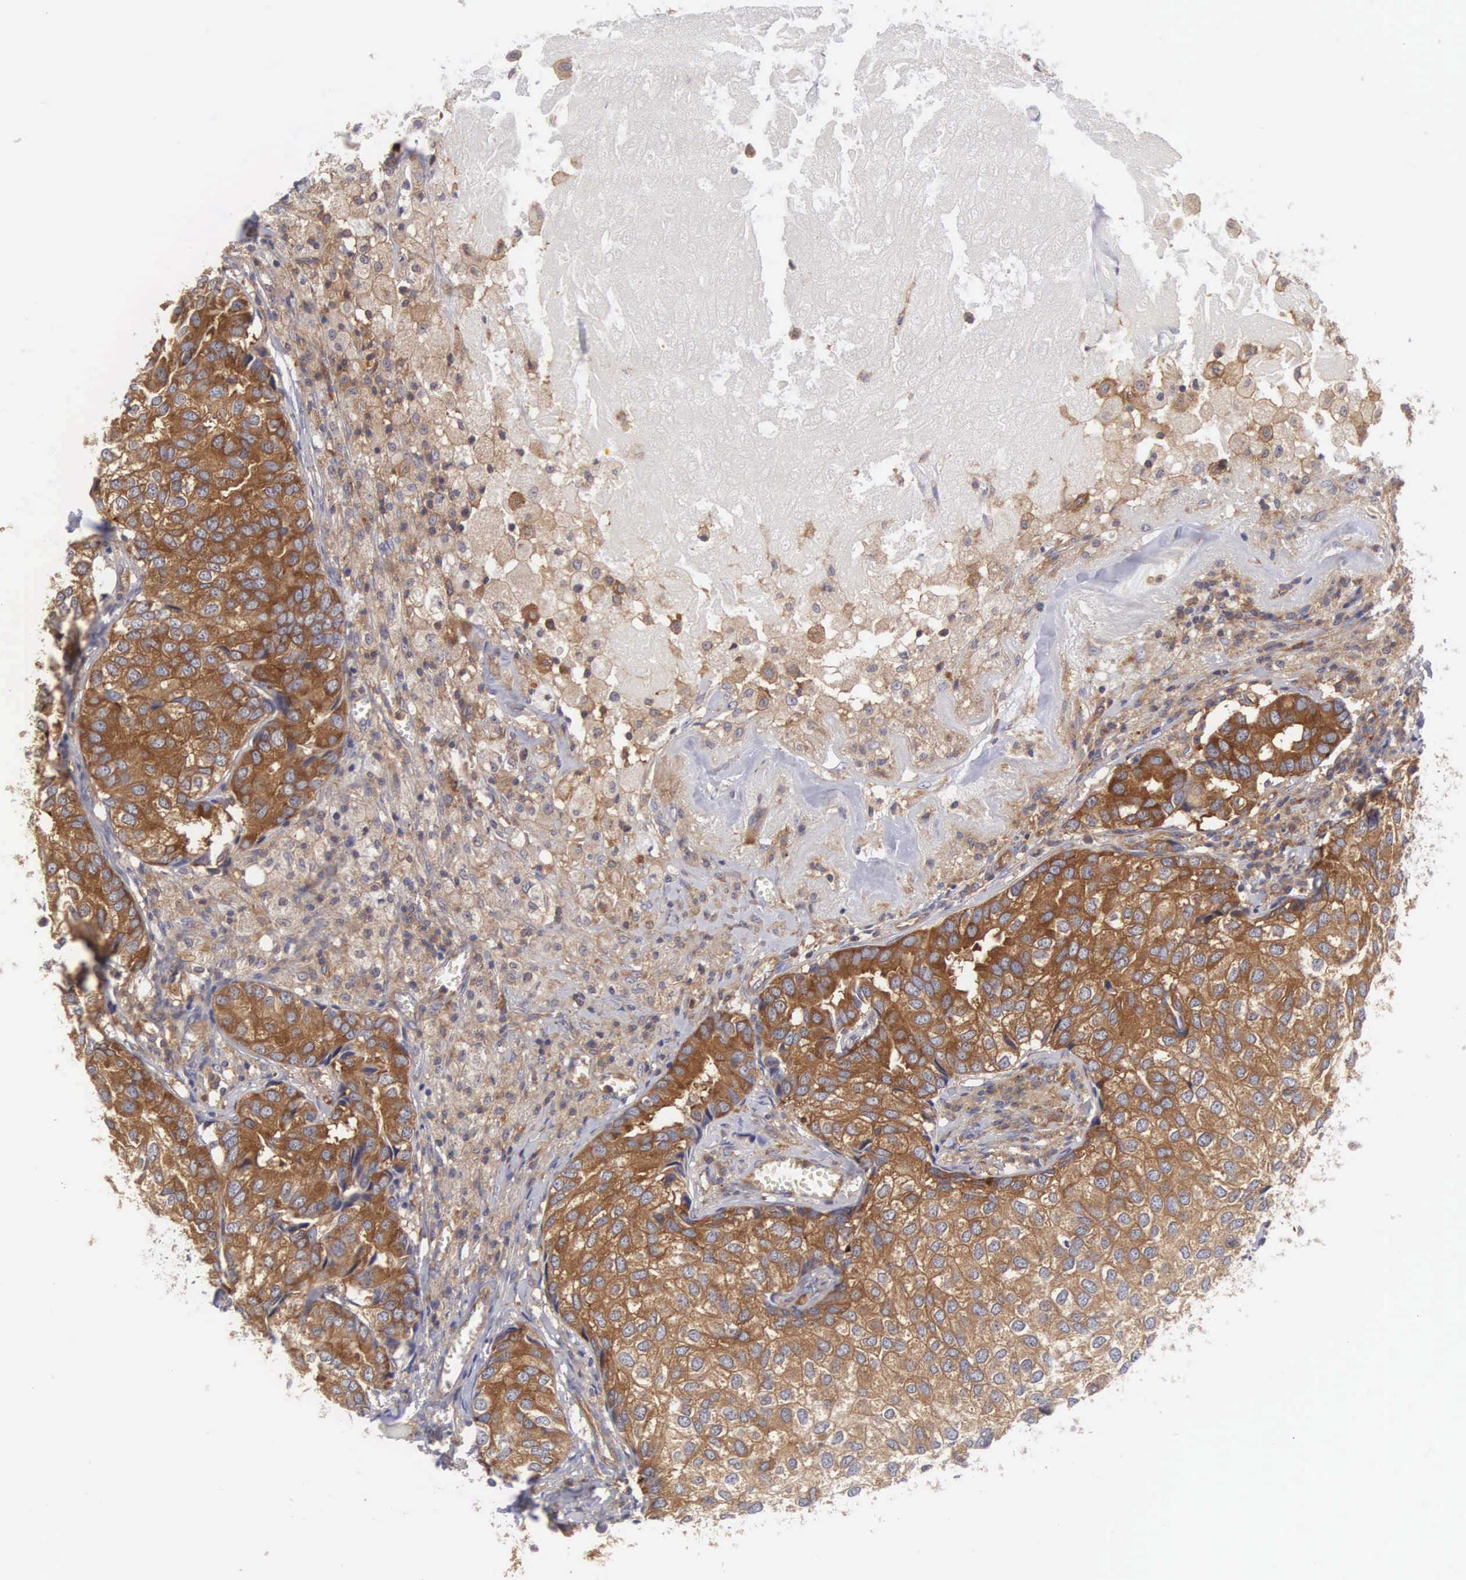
{"staining": {"intensity": "moderate", "quantity": ">75%", "location": "cytoplasmic/membranous"}, "tissue": "breast cancer", "cell_type": "Tumor cells", "image_type": "cancer", "snomed": [{"axis": "morphology", "description": "Duct carcinoma"}, {"axis": "topography", "description": "Breast"}], "caption": "Tumor cells demonstrate moderate cytoplasmic/membranous staining in about >75% of cells in breast cancer. Nuclei are stained in blue.", "gene": "GRIPAP1", "patient": {"sex": "female", "age": 68}}